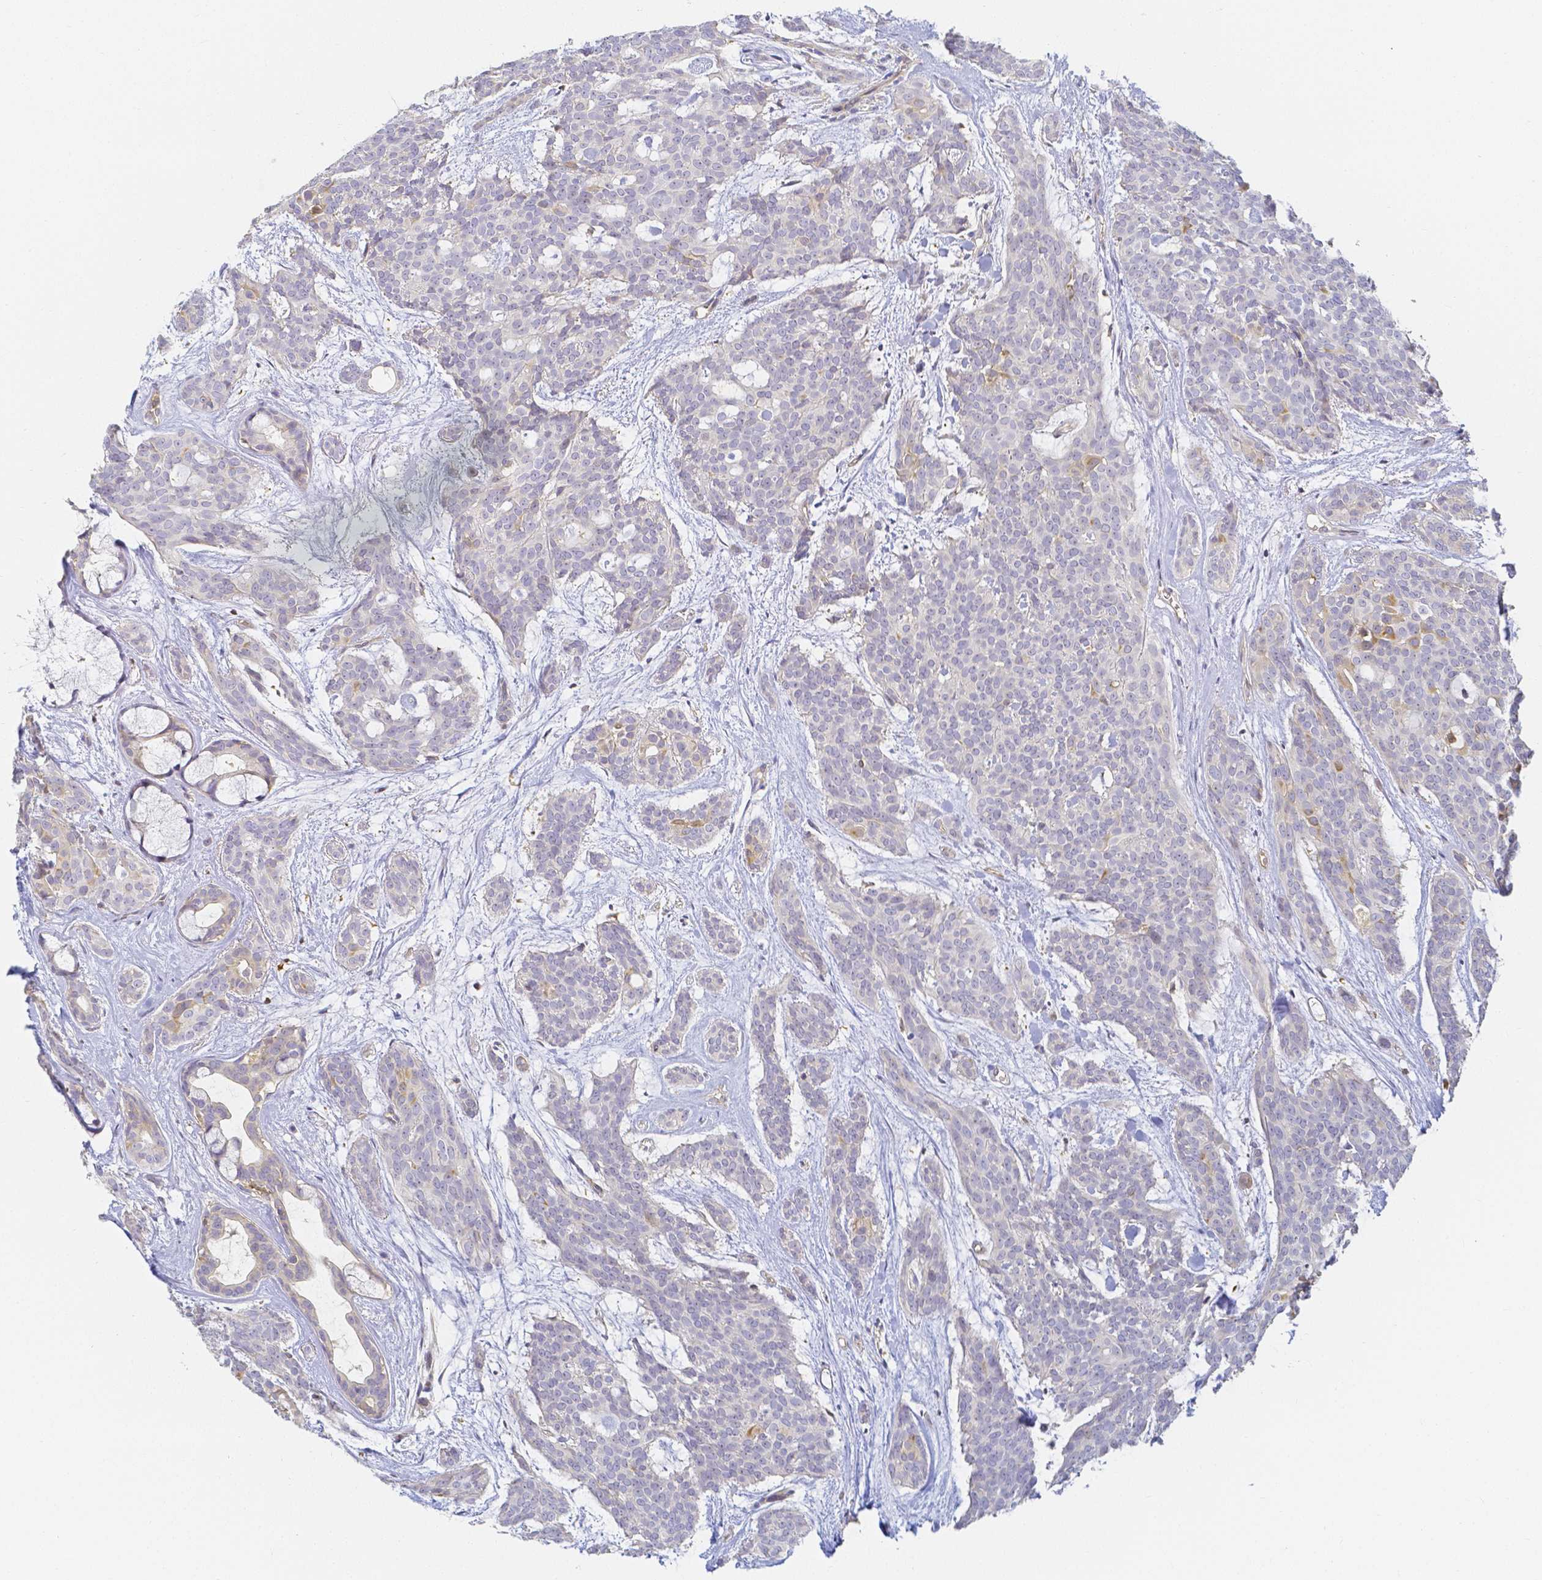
{"staining": {"intensity": "weak", "quantity": "<25%", "location": "cytoplasmic/membranous"}, "tissue": "head and neck cancer", "cell_type": "Tumor cells", "image_type": "cancer", "snomed": [{"axis": "morphology", "description": "Adenocarcinoma, NOS"}, {"axis": "topography", "description": "Head-Neck"}], "caption": "The image reveals no staining of tumor cells in head and neck adenocarcinoma.", "gene": "KCNH1", "patient": {"sex": "male", "age": 66}}